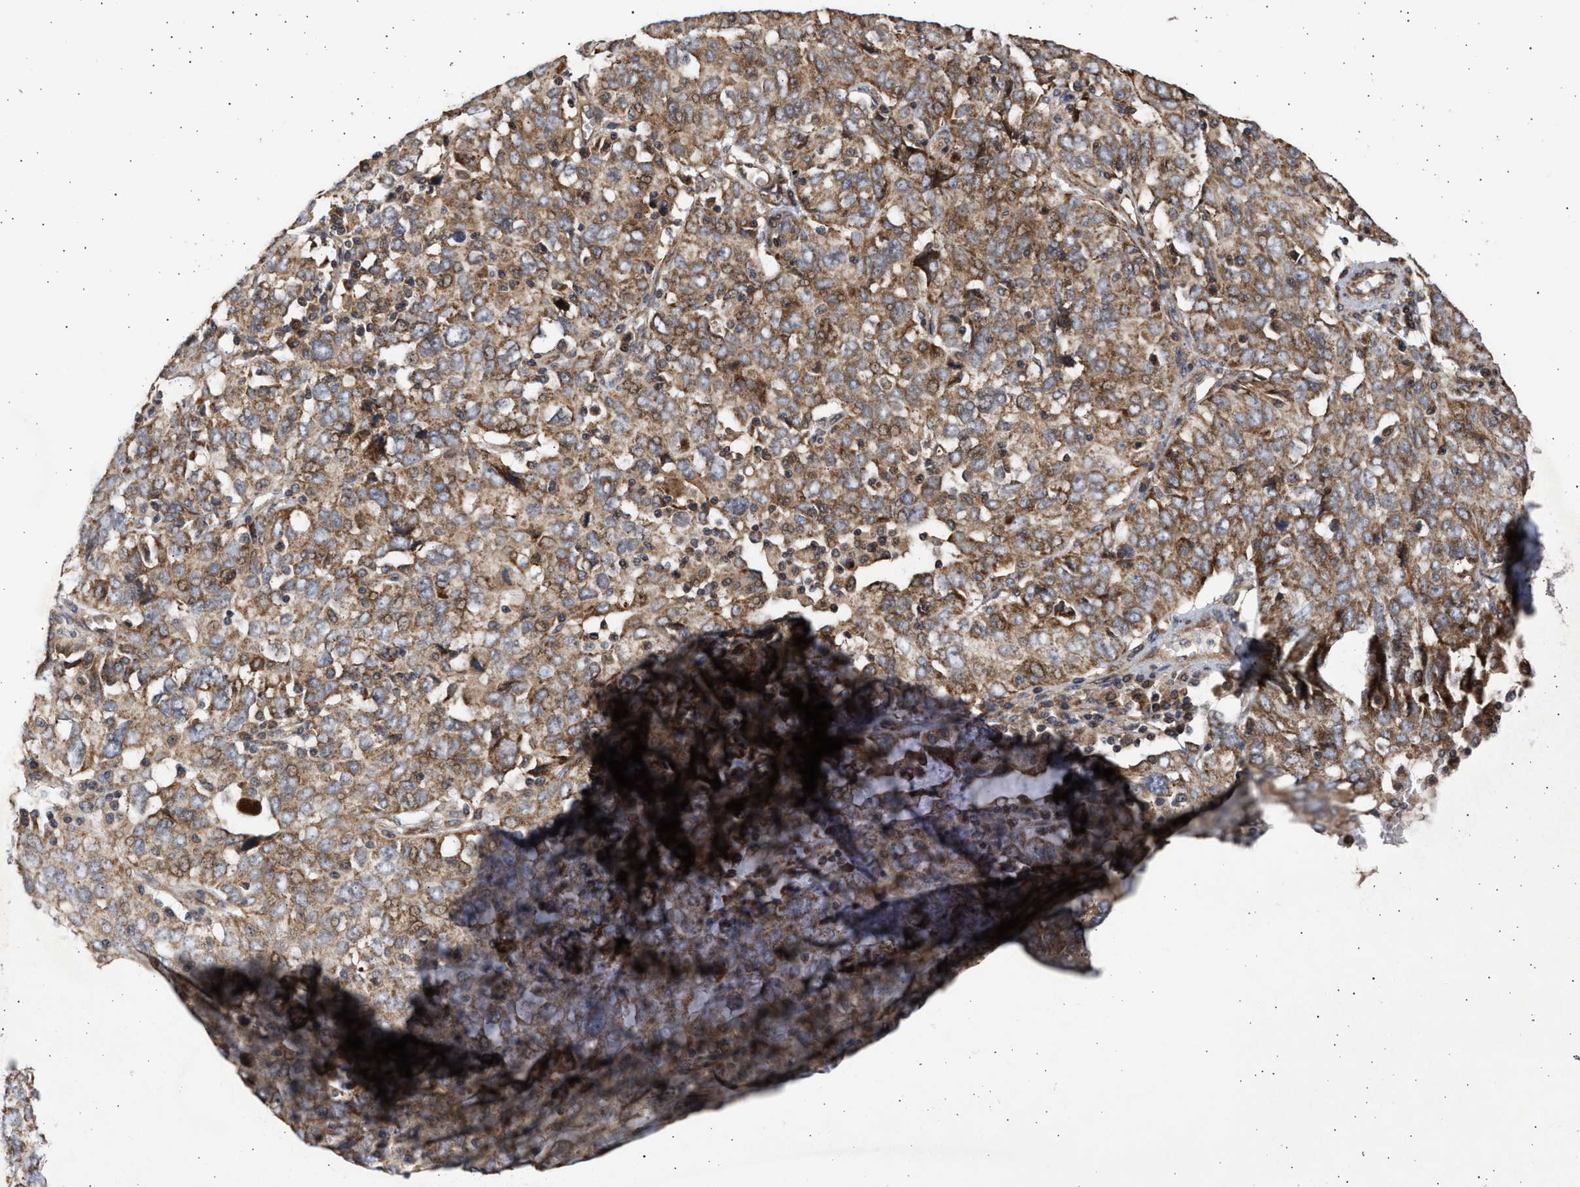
{"staining": {"intensity": "moderate", "quantity": ">75%", "location": "cytoplasmic/membranous"}, "tissue": "ovarian cancer", "cell_type": "Tumor cells", "image_type": "cancer", "snomed": [{"axis": "morphology", "description": "Carcinoma, endometroid"}, {"axis": "topography", "description": "Ovary"}], "caption": "Immunohistochemistry photomicrograph of endometroid carcinoma (ovarian) stained for a protein (brown), which demonstrates medium levels of moderate cytoplasmic/membranous staining in about >75% of tumor cells.", "gene": "TTC19", "patient": {"sex": "female", "age": 62}}